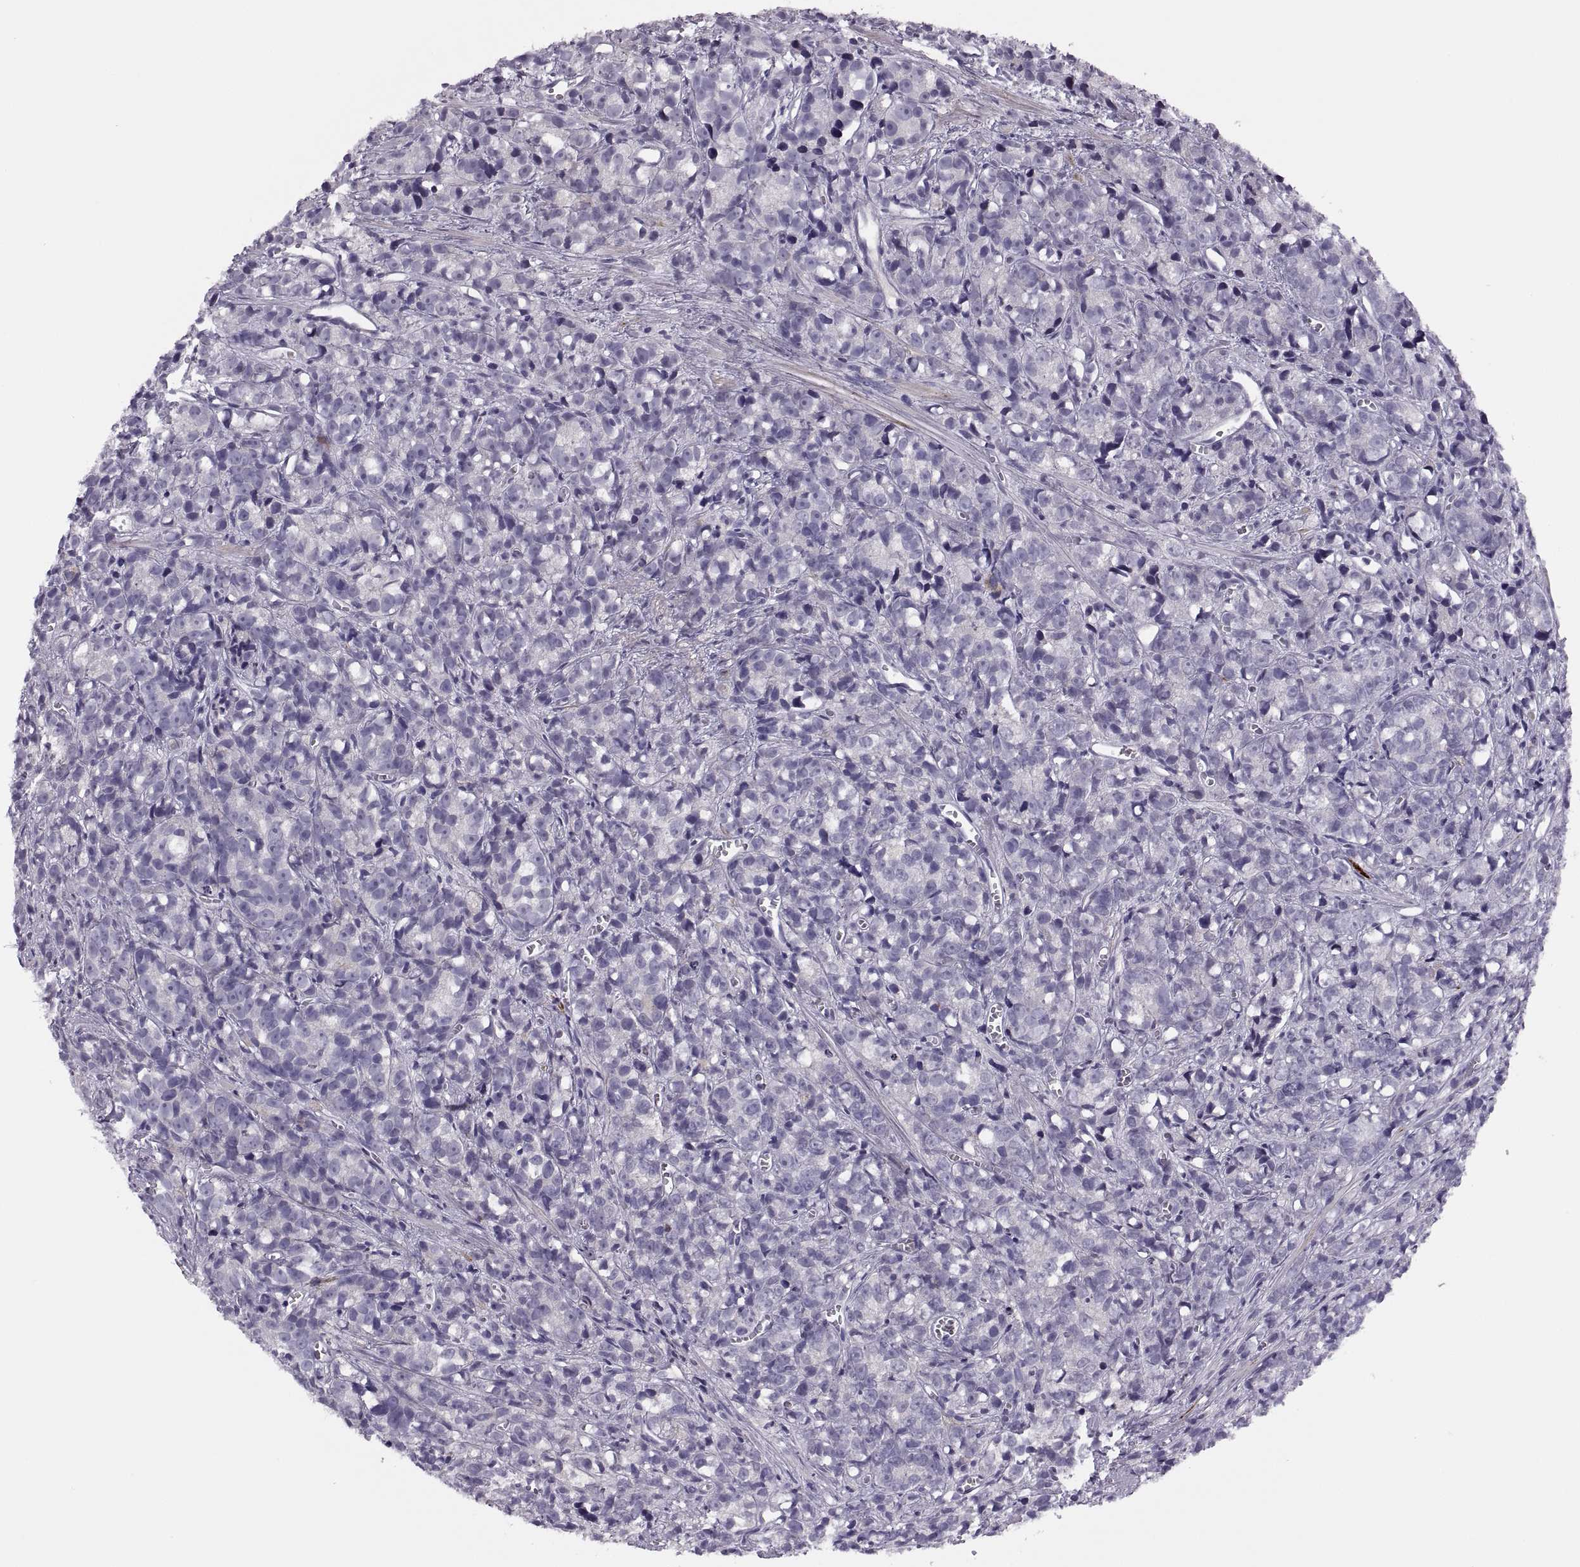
{"staining": {"intensity": "negative", "quantity": "none", "location": "none"}, "tissue": "prostate cancer", "cell_type": "Tumor cells", "image_type": "cancer", "snomed": [{"axis": "morphology", "description": "Adenocarcinoma, High grade"}, {"axis": "topography", "description": "Prostate"}], "caption": "IHC of human adenocarcinoma (high-grade) (prostate) reveals no positivity in tumor cells.", "gene": "CHCT1", "patient": {"sex": "male", "age": 77}}